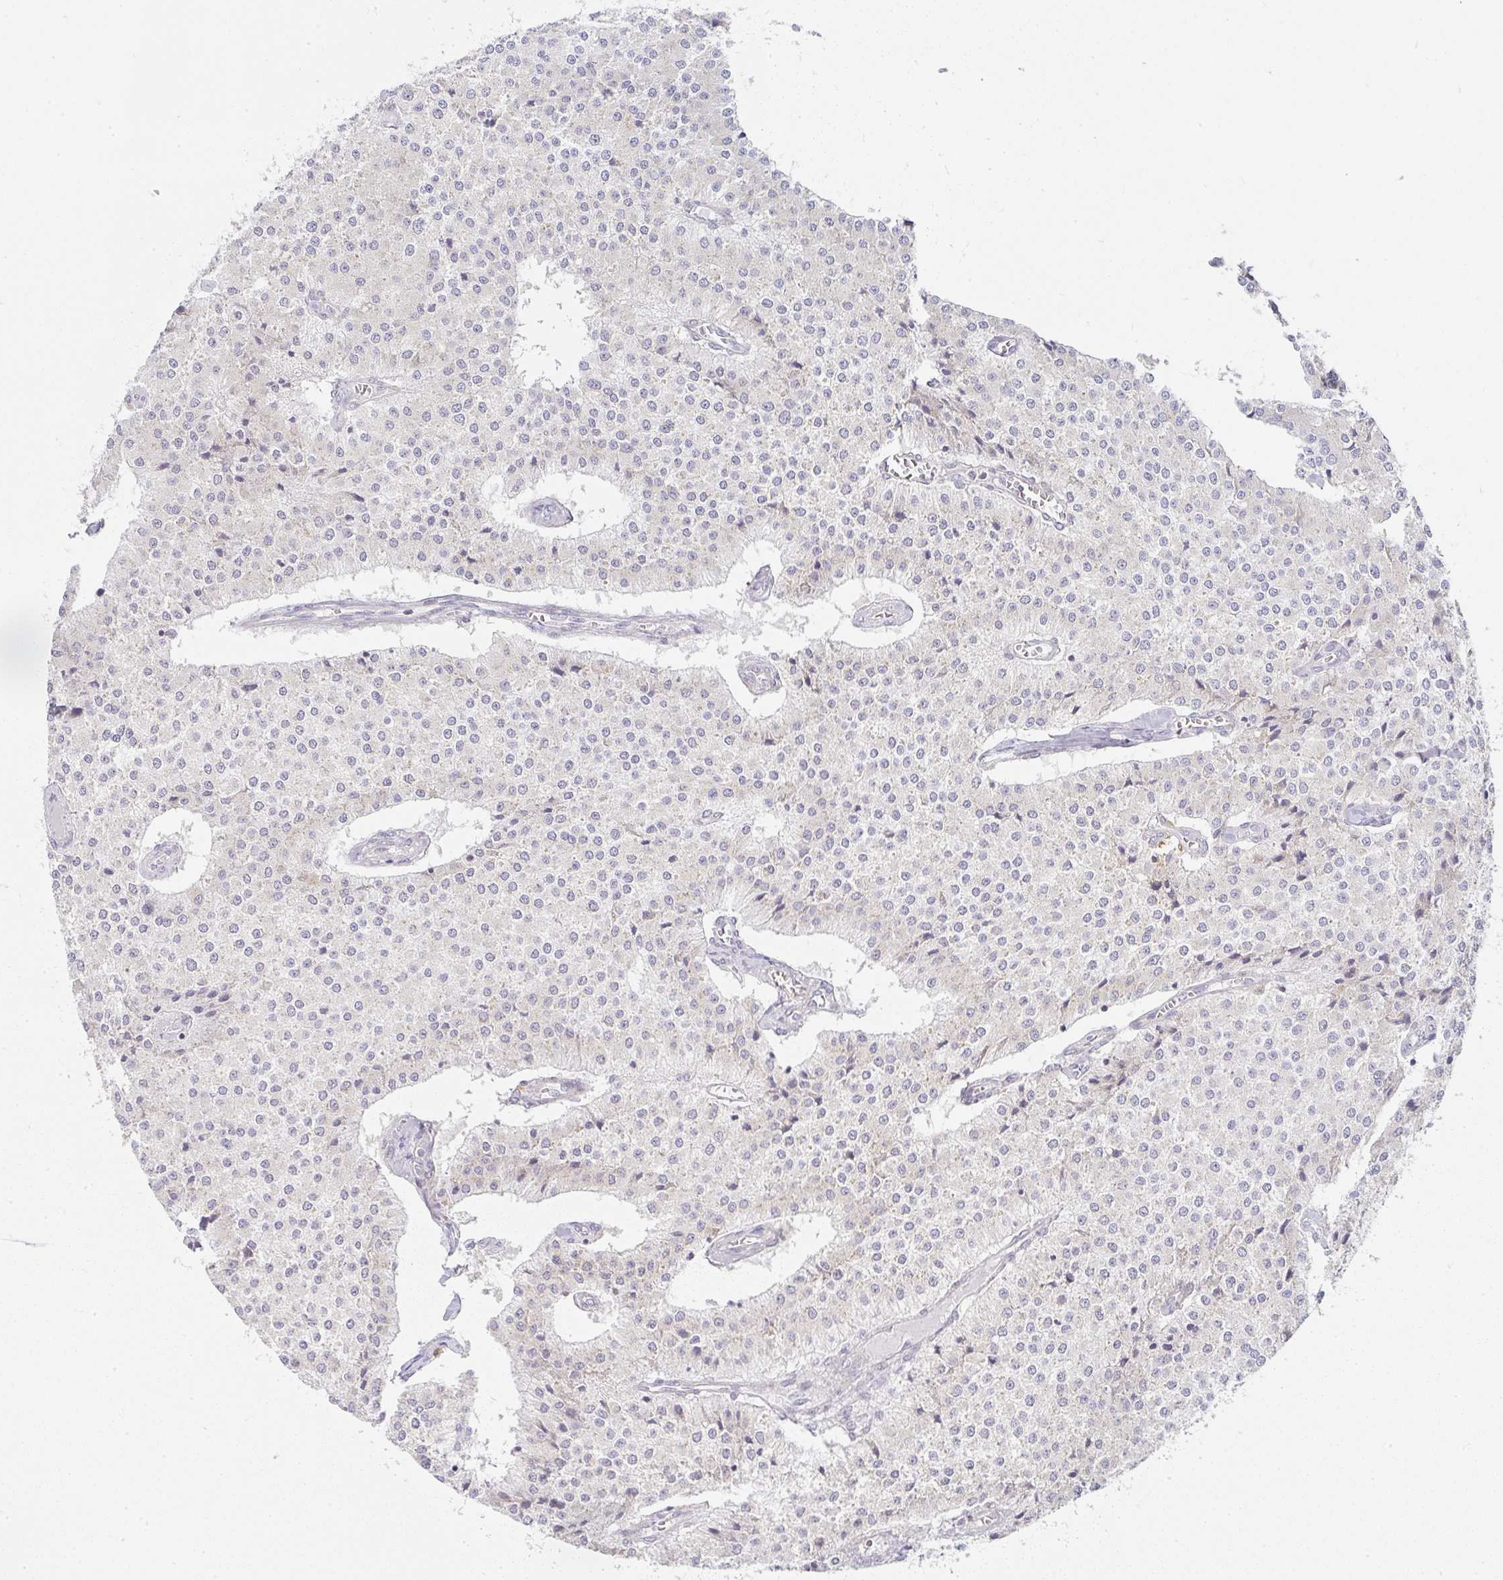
{"staining": {"intensity": "negative", "quantity": "none", "location": "none"}, "tissue": "carcinoid", "cell_type": "Tumor cells", "image_type": "cancer", "snomed": [{"axis": "morphology", "description": "Carcinoid, malignant, NOS"}, {"axis": "topography", "description": "Colon"}], "caption": "IHC photomicrograph of neoplastic tissue: human carcinoid (malignant) stained with DAB exhibits no significant protein expression in tumor cells.", "gene": "DERL2", "patient": {"sex": "female", "age": 52}}